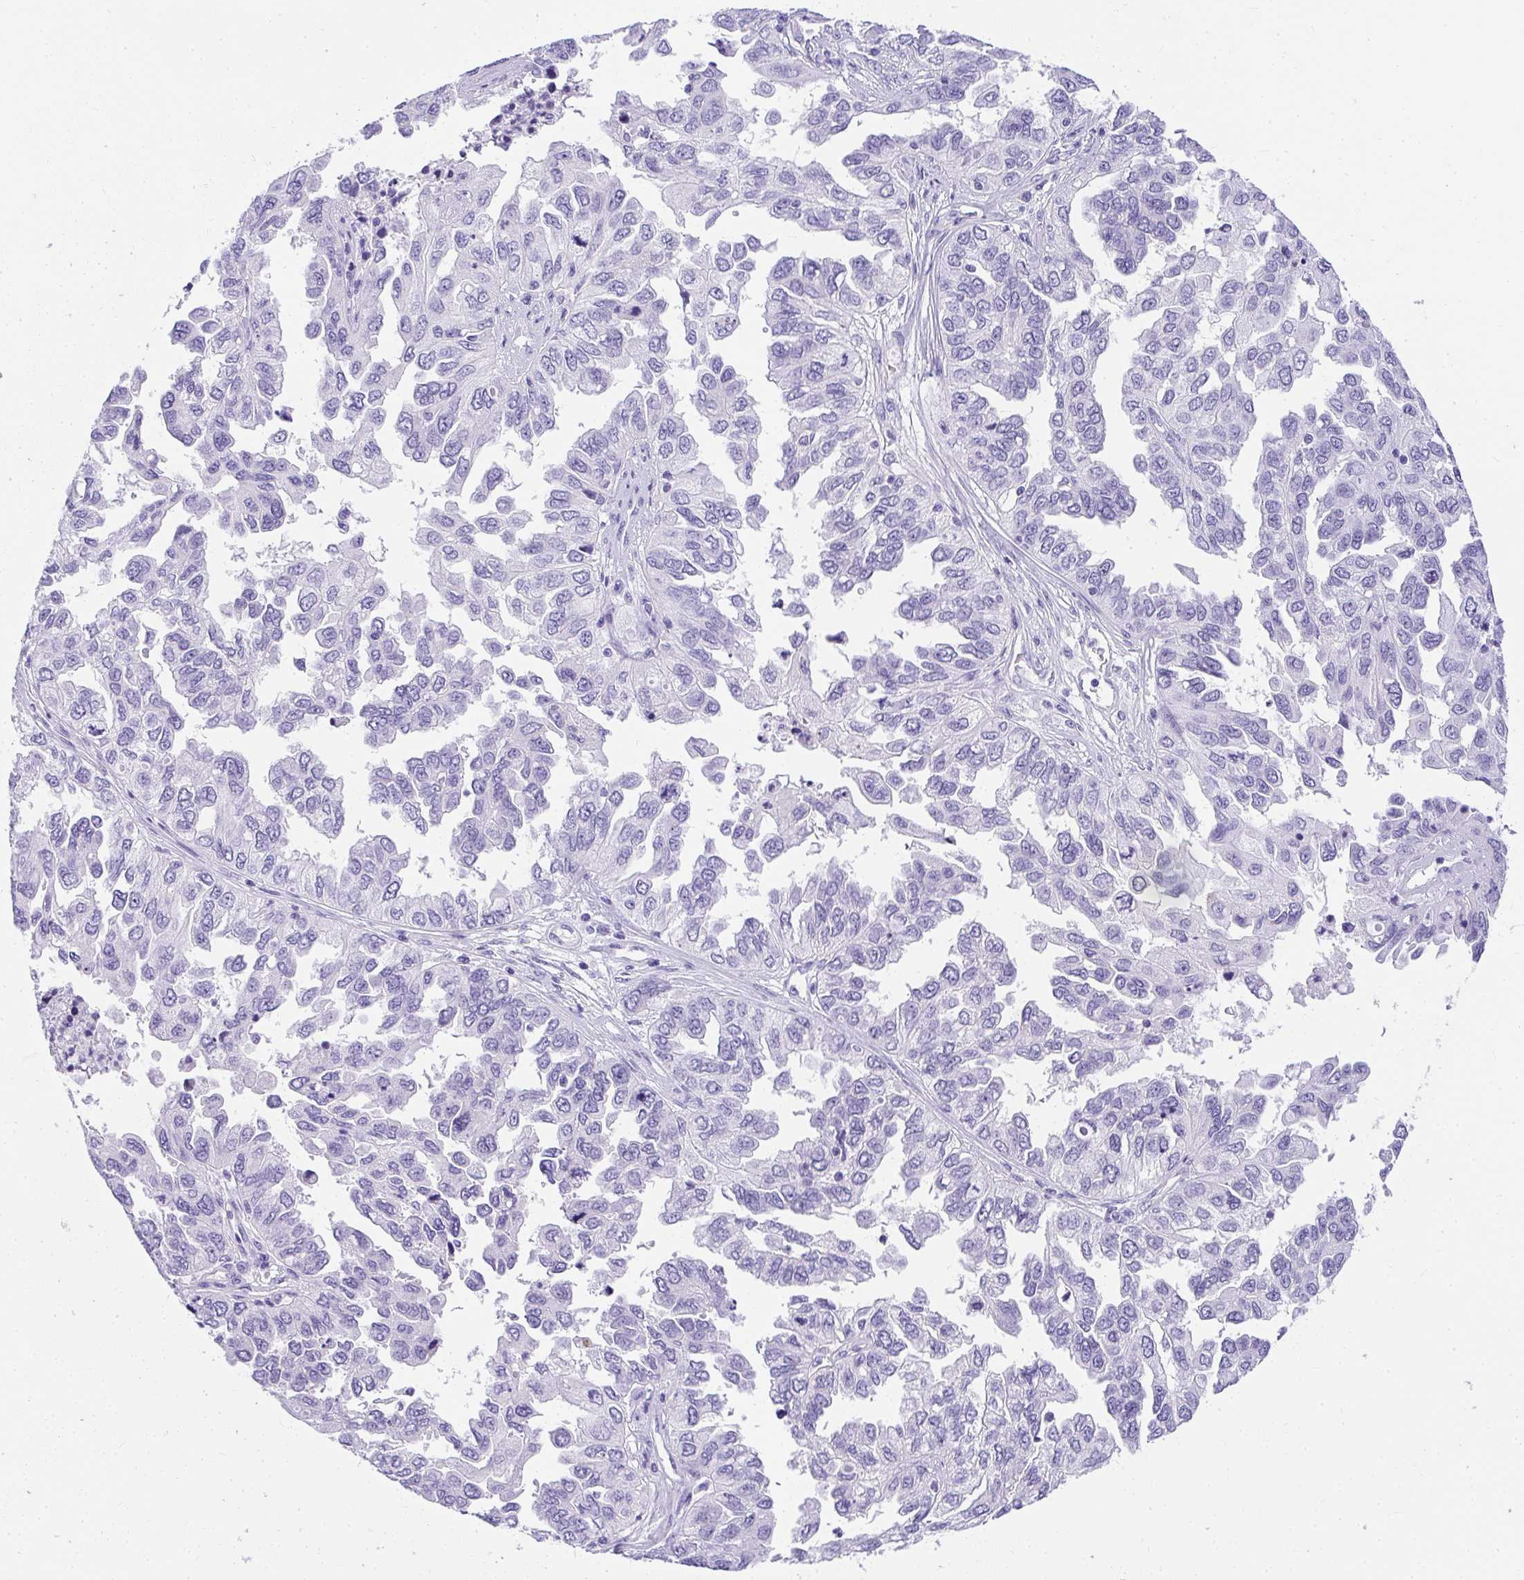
{"staining": {"intensity": "negative", "quantity": "none", "location": "none"}, "tissue": "ovarian cancer", "cell_type": "Tumor cells", "image_type": "cancer", "snomed": [{"axis": "morphology", "description": "Cystadenocarcinoma, serous, NOS"}, {"axis": "topography", "description": "Ovary"}], "caption": "Serous cystadenocarcinoma (ovarian) stained for a protein using IHC reveals no positivity tumor cells.", "gene": "AVIL", "patient": {"sex": "female", "age": 53}}